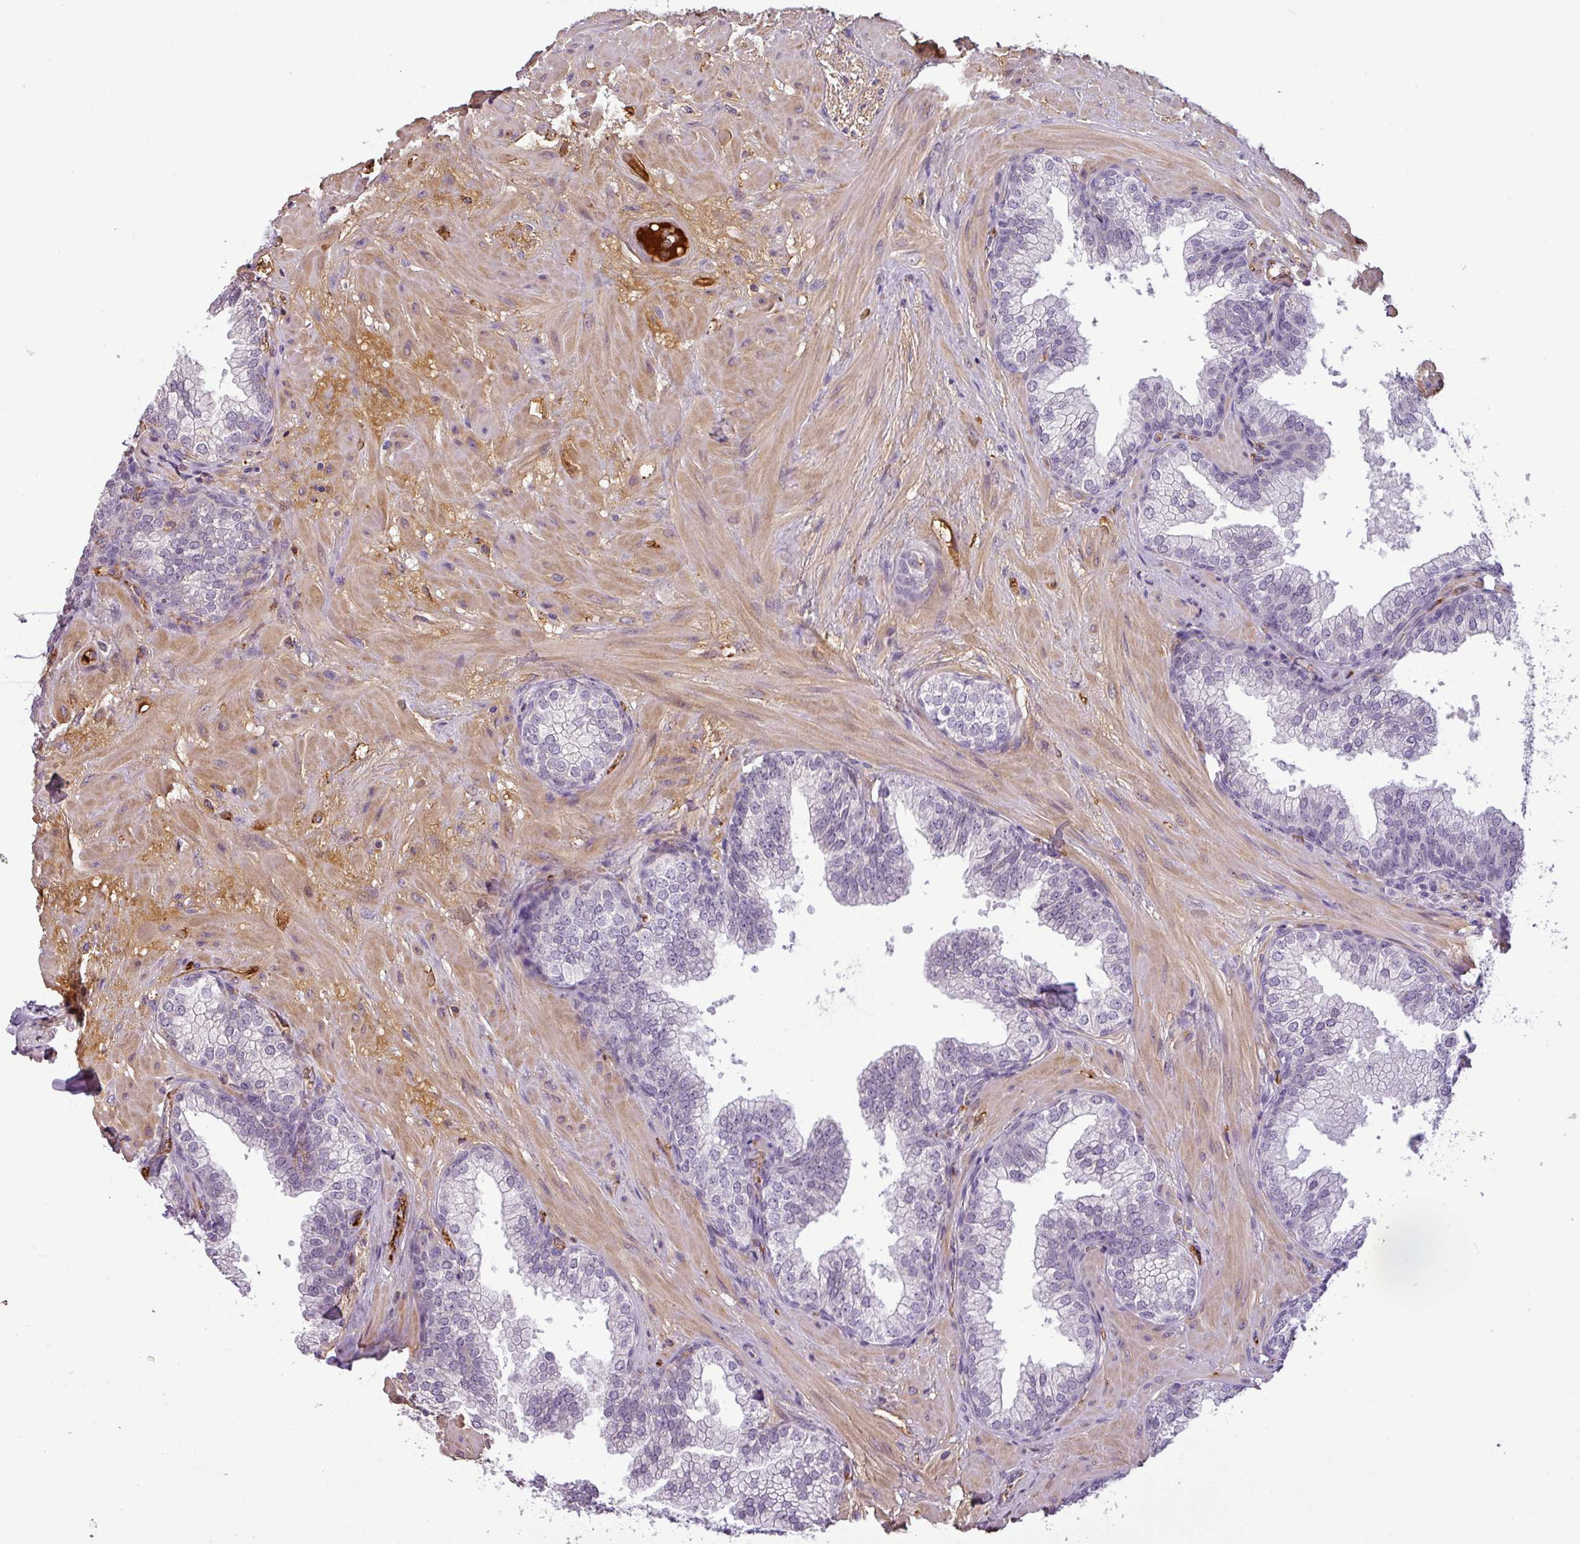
{"staining": {"intensity": "negative", "quantity": "none", "location": "none"}, "tissue": "prostate", "cell_type": "Glandular cells", "image_type": "normal", "snomed": [{"axis": "morphology", "description": "Normal tissue, NOS"}, {"axis": "topography", "description": "Prostate"}], "caption": "This is a histopathology image of immunohistochemistry staining of benign prostate, which shows no expression in glandular cells. (DAB immunohistochemistry, high magnification).", "gene": "APOC1", "patient": {"sex": "male", "age": 60}}